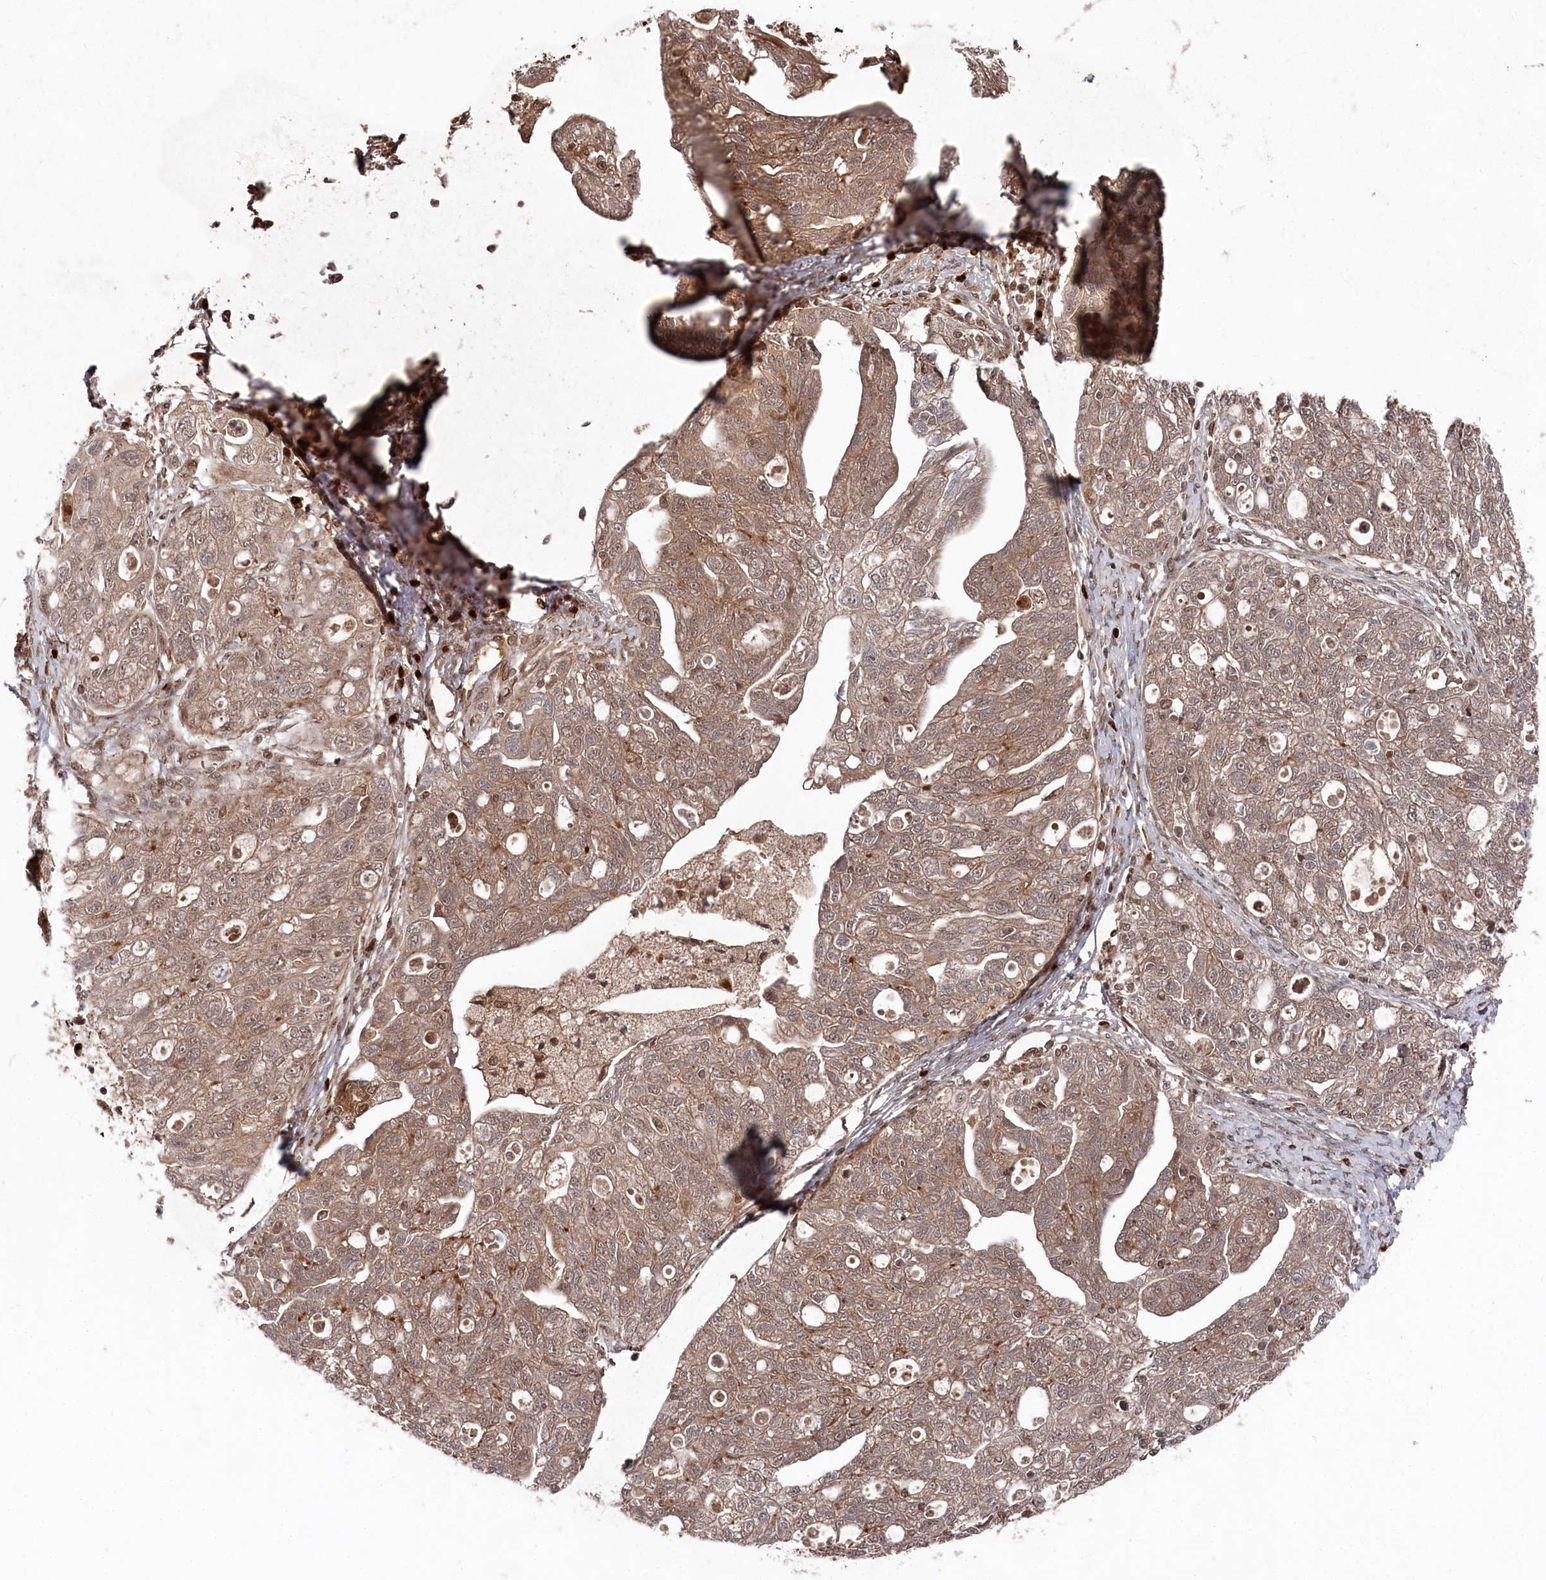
{"staining": {"intensity": "moderate", "quantity": ">75%", "location": "cytoplasmic/membranous"}, "tissue": "ovarian cancer", "cell_type": "Tumor cells", "image_type": "cancer", "snomed": [{"axis": "morphology", "description": "Carcinoma, NOS"}, {"axis": "morphology", "description": "Cystadenocarcinoma, serous, NOS"}, {"axis": "topography", "description": "Ovary"}], "caption": "Brown immunohistochemical staining in ovarian cancer exhibits moderate cytoplasmic/membranous expression in approximately >75% of tumor cells.", "gene": "BORCS7", "patient": {"sex": "female", "age": 69}}